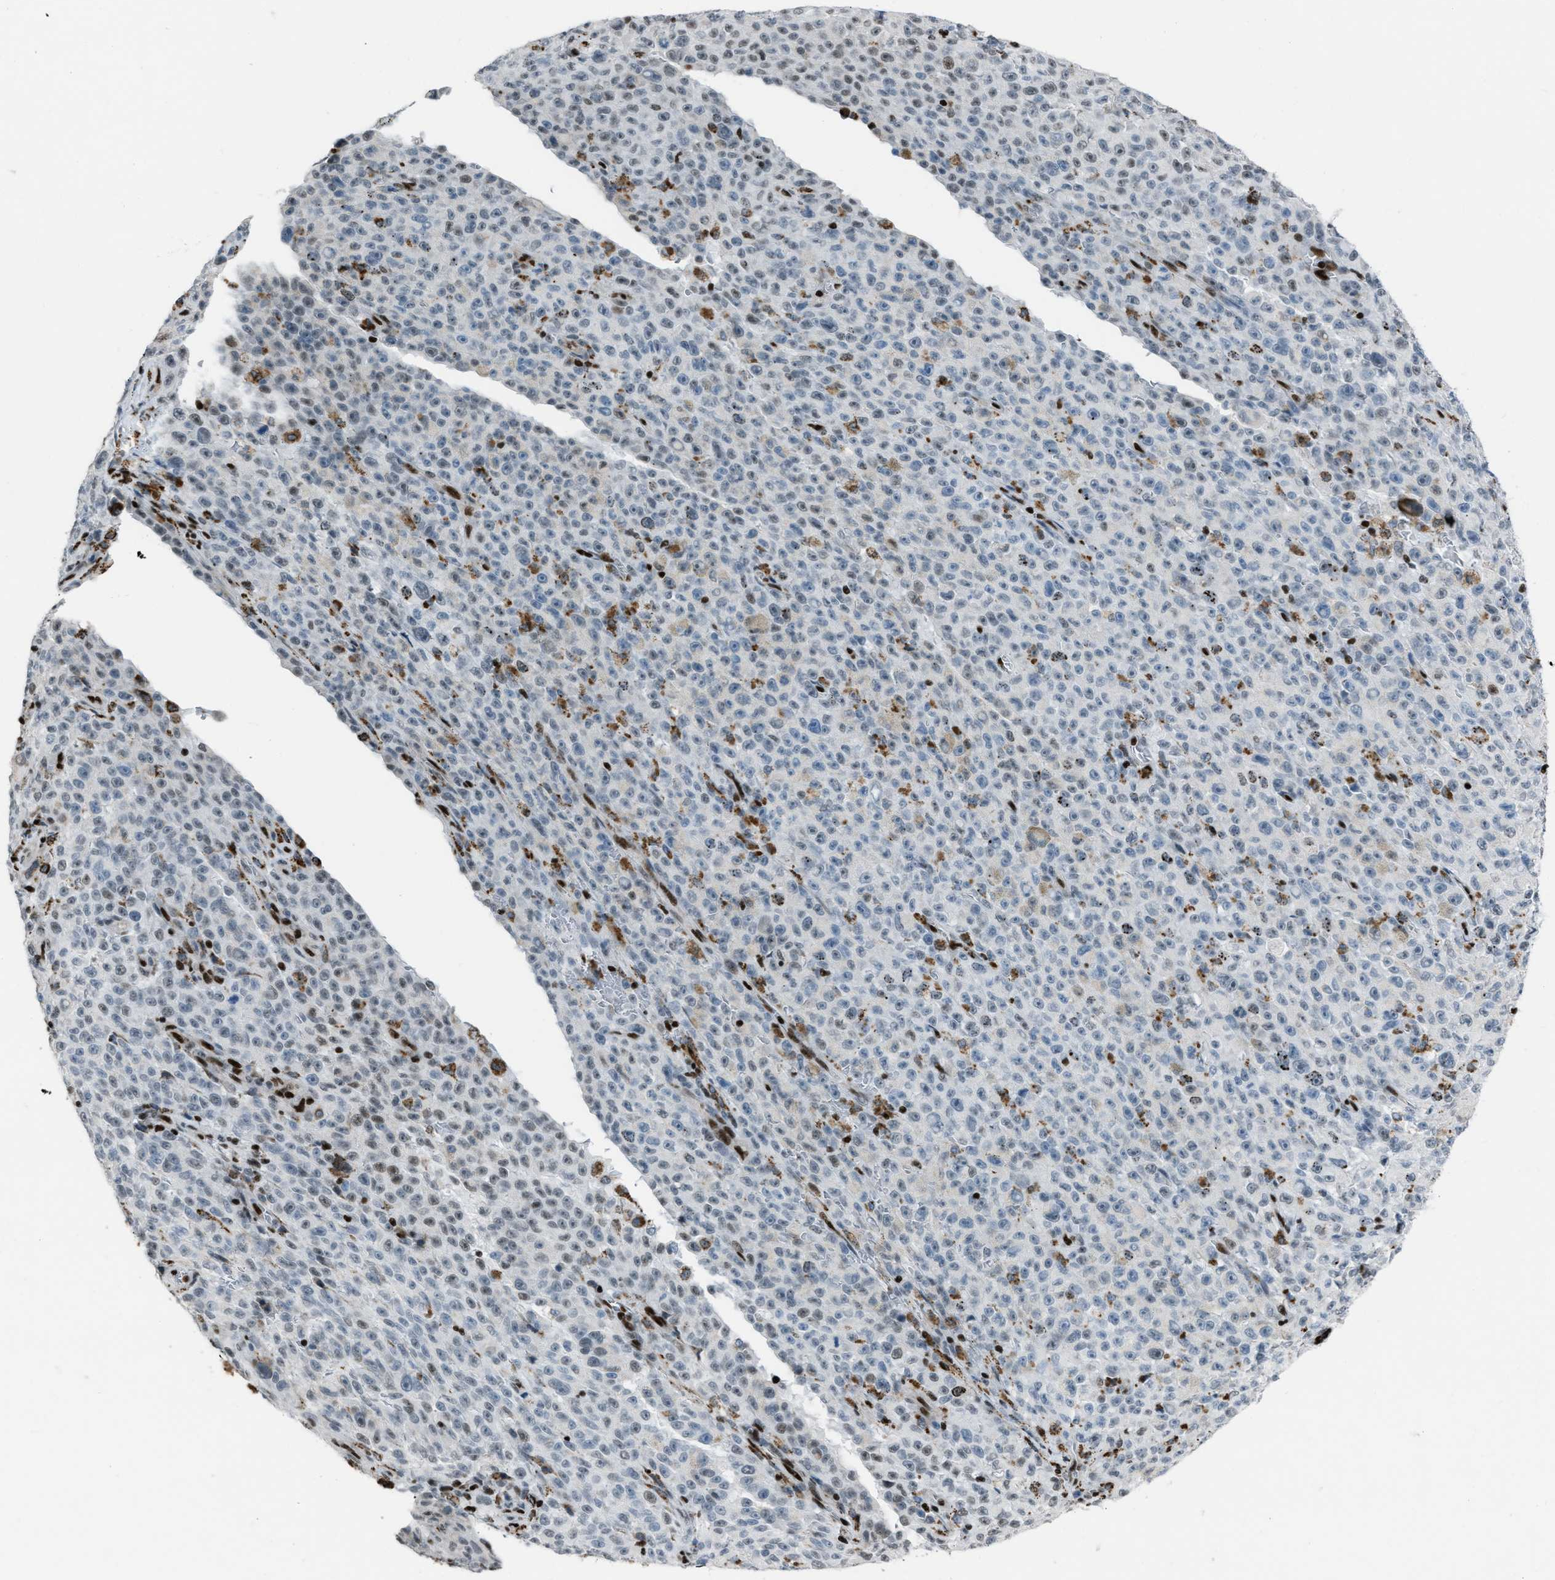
{"staining": {"intensity": "weak", "quantity": "25%-75%", "location": "nuclear"}, "tissue": "melanoma", "cell_type": "Tumor cells", "image_type": "cancer", "snomed": [{"axis": "morphology", "description": "Malignant melanoma, NOS"}, {"axis": "topography", "description": "Skin"}], "caption": "DAB immunohistochemical staining of melanoma shows weak nuclear protein expression in approximately 25%-75% of tumor cells.", "gene": "SLFN5", "patient": {"sex": "female", "age": 82}}